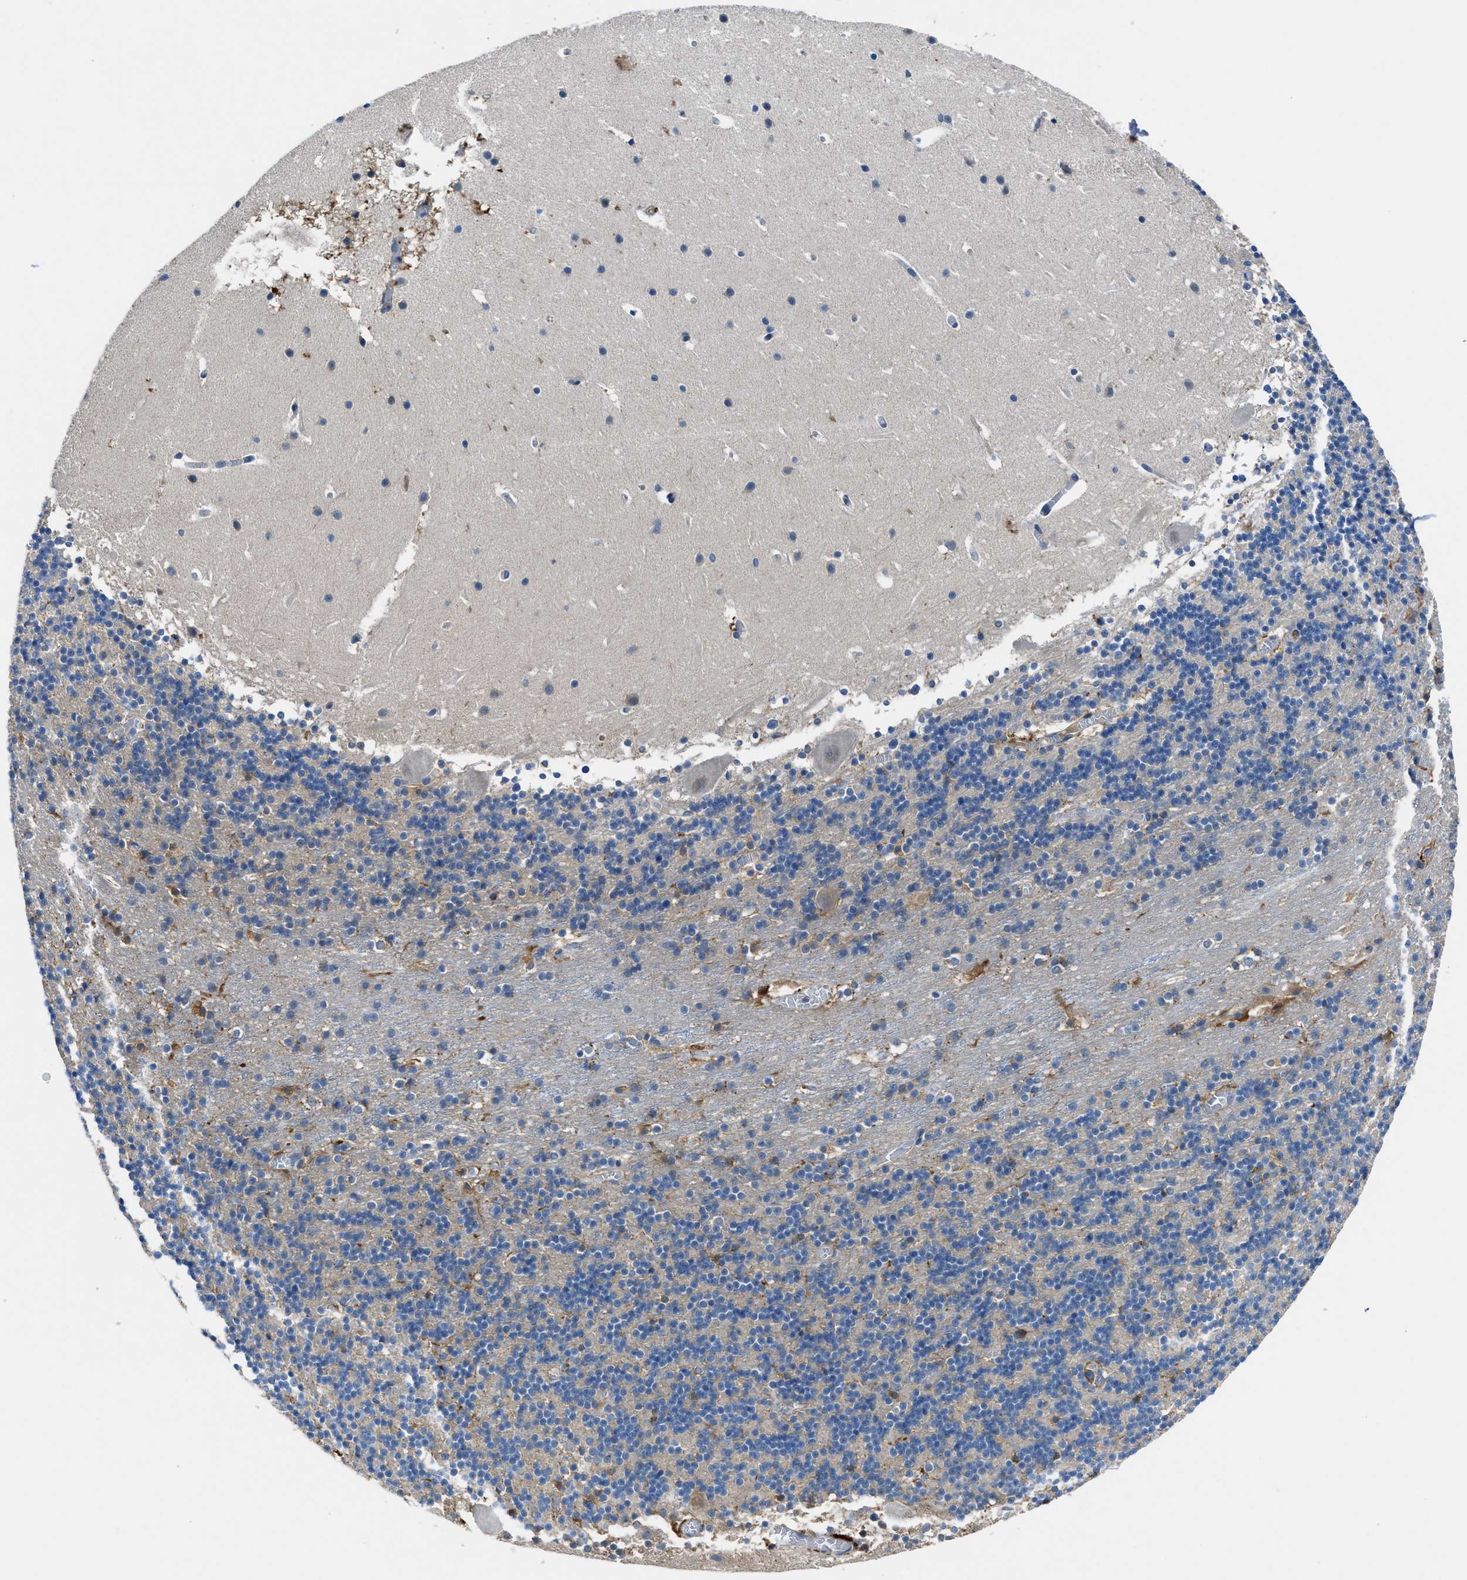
{"staining": {"intensity": "moderate", "quantity": "<25%", "location": "cytoplasmic/membranous"}, "tissue": "cerebellum", "cell_type": "Cells in granular layer", "image_type": "normal", "snomed": [{"axis": "morphology", "description": "Normal tissue, NOS"}, {"axis": "topography", "description": "Cerebellum"}], "caption": "Moderate cytoplasmic/membranous protein positivity is present in about <25% of cells in granular layer in cerebellum. (DAB IHC with brightfield microscopy, high magnification).", "gene": "MAP3K20", "patient": {"sex": "male", "age": 45}}